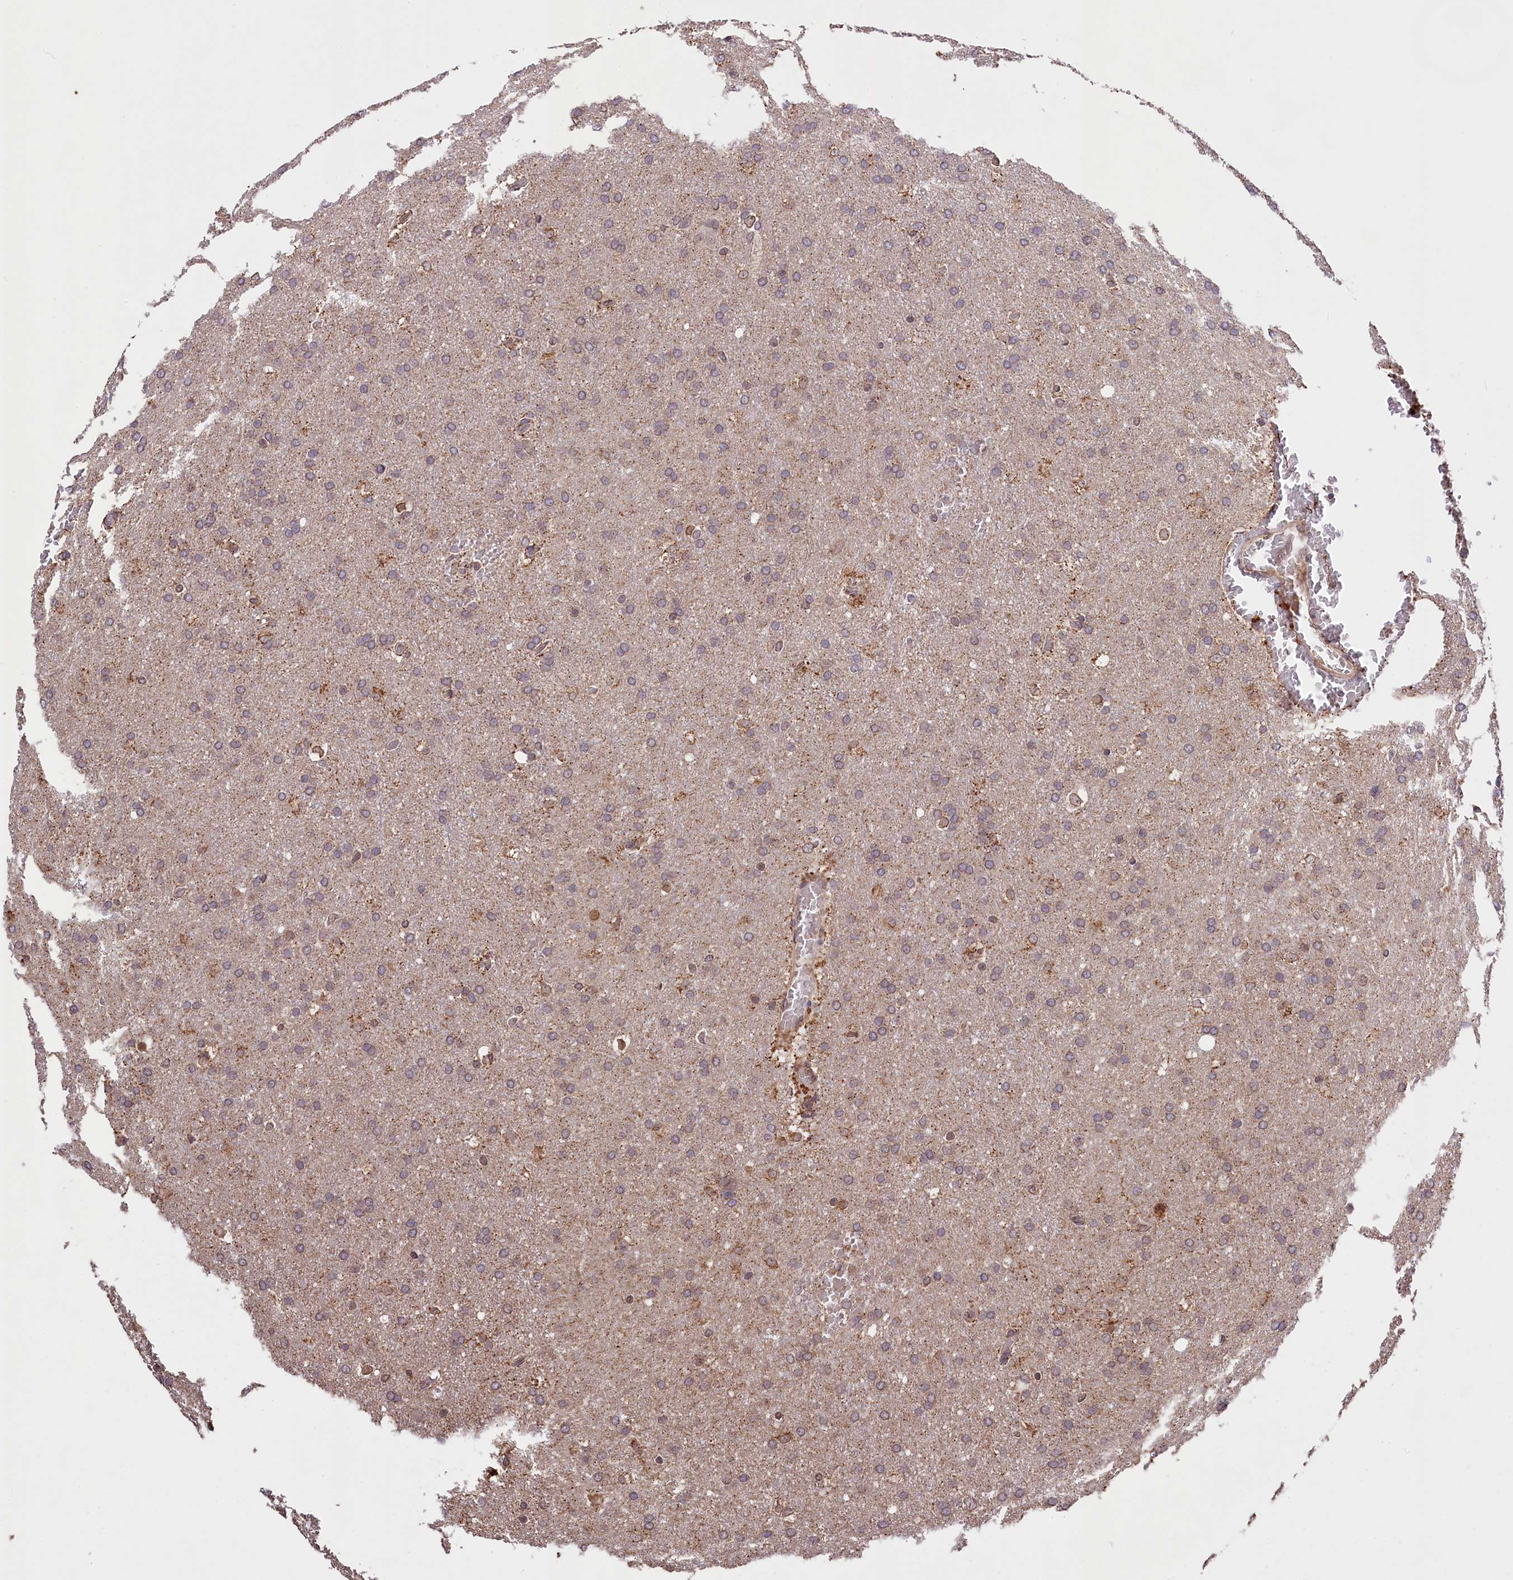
{"staining": {"intensity": "weak", "quantity": "25%-75%", "location": "cytoplasmic/membranous"}, "tissue": "glioma", "cell_type": "Tumor cells", "image_type": "cancer", "snomed": [{"axis": "morphology", "description": "Glioma, malignant, High grade"}, {"axis": "topography", "description": "Cerebral cortex"}], "caption": "Immunohistochemistry of glioma shows low levels of weak cytoplasmic/membranous expression in approximately 25%-75% of tumor cells. (DAB (3,3'-diaminobenzidine) = brown stain, brightfield microscopy at high magnification).", "gene": "ZNF480", "patient": {"sex": "female", "age": 36}}